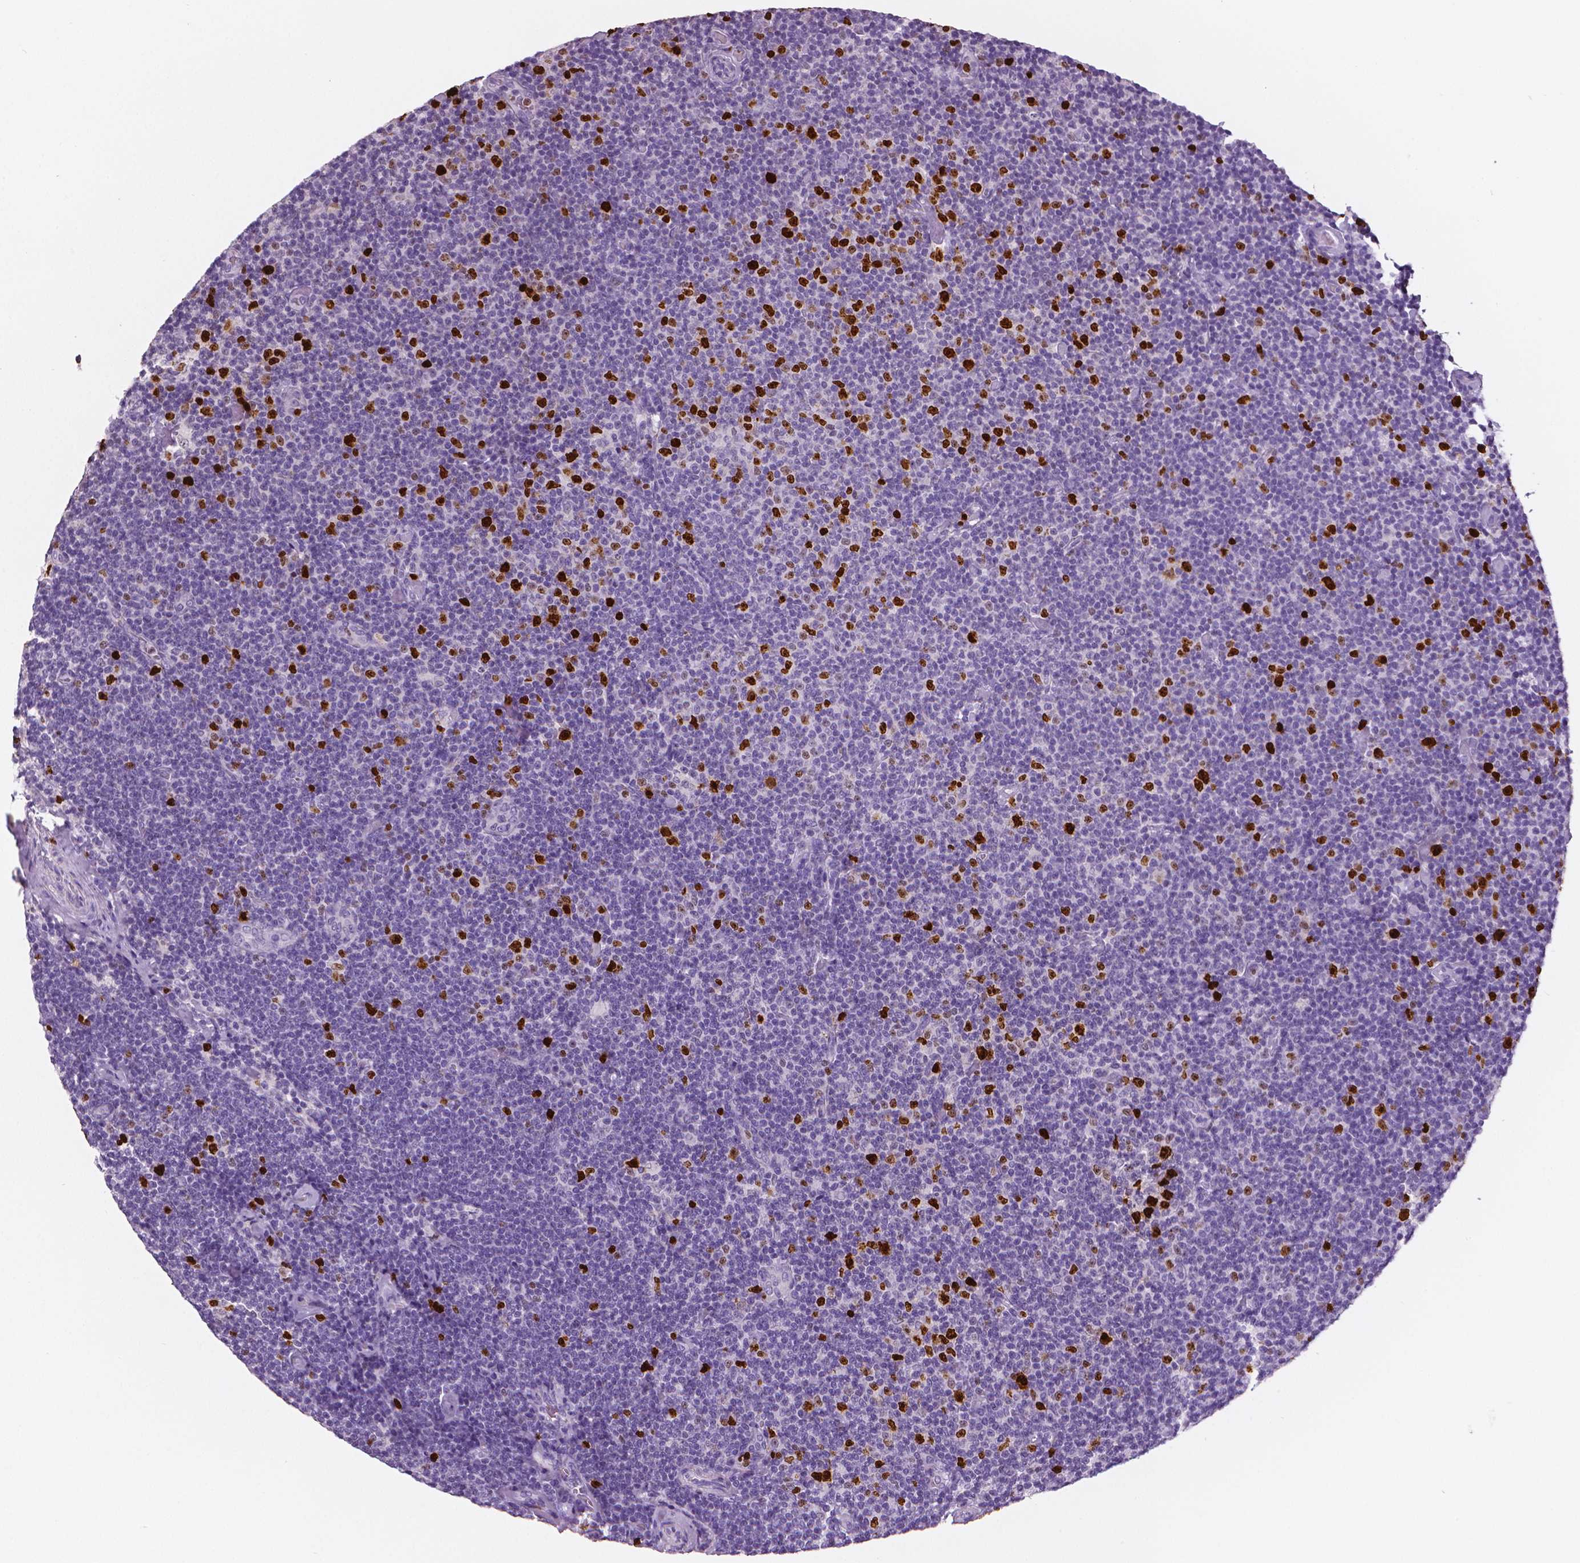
{"staining": {"intensity": "strong", "quantity": "<25%", "location": "nuclear"}, "tissue": "lymphoma", "cell_type": "Tumor cells", "image_type": "cancer", "snomed": [{"axis": "morphology", "description": "Malignant lymphoma, non-Hodgkin's type, Low grade"}, {"axis": "topography", "description": "Lymph node"}], "caption": "Low-grade malignant lymphoma, non-Hodgkin's type stained for a protein (brown) exhibits strong nuclear positive positivity in about <25% of tumor cells.", "gene": "MKI67", "patient": {"sex": "male", "age": 81}}